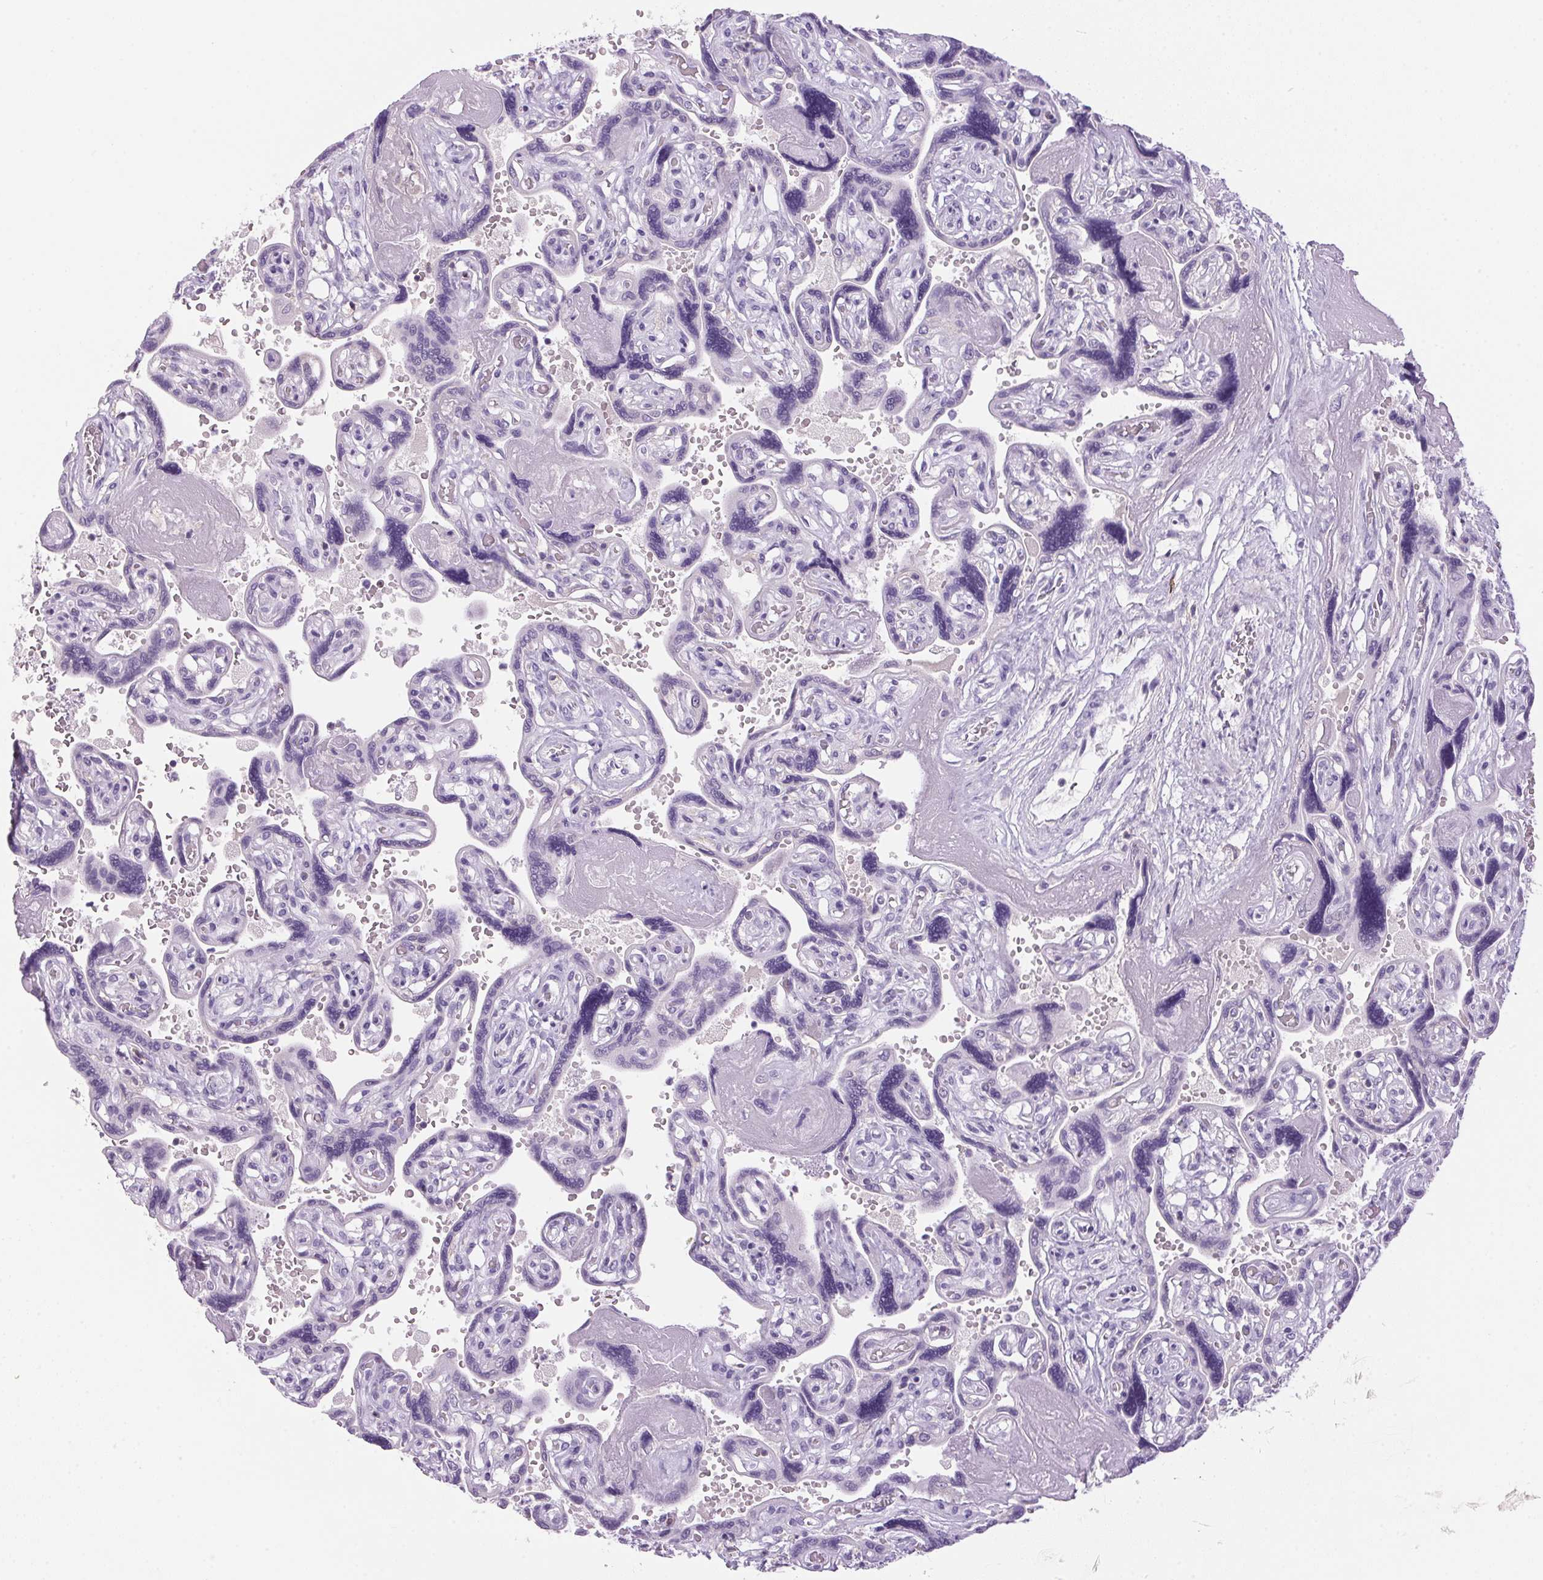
{"staining": {"intensity": "negative", "quantity": "none", "location": "none"}, "tissue": "placenta", "cell_type": "Decidual cells", "image_type": "normal", "snomed": [{"axis": "morphology", "description": "Normal tissue, NOS"}, {"axis": "topography", "description": "Placenta"}], "caption": "High power microscopy micrograph of an IHC photomicrograph of benign placenta, revealing no significant expression in decidual cells.", "gene": "S100A2", "patient": {"sex": "female", "age": 32}}